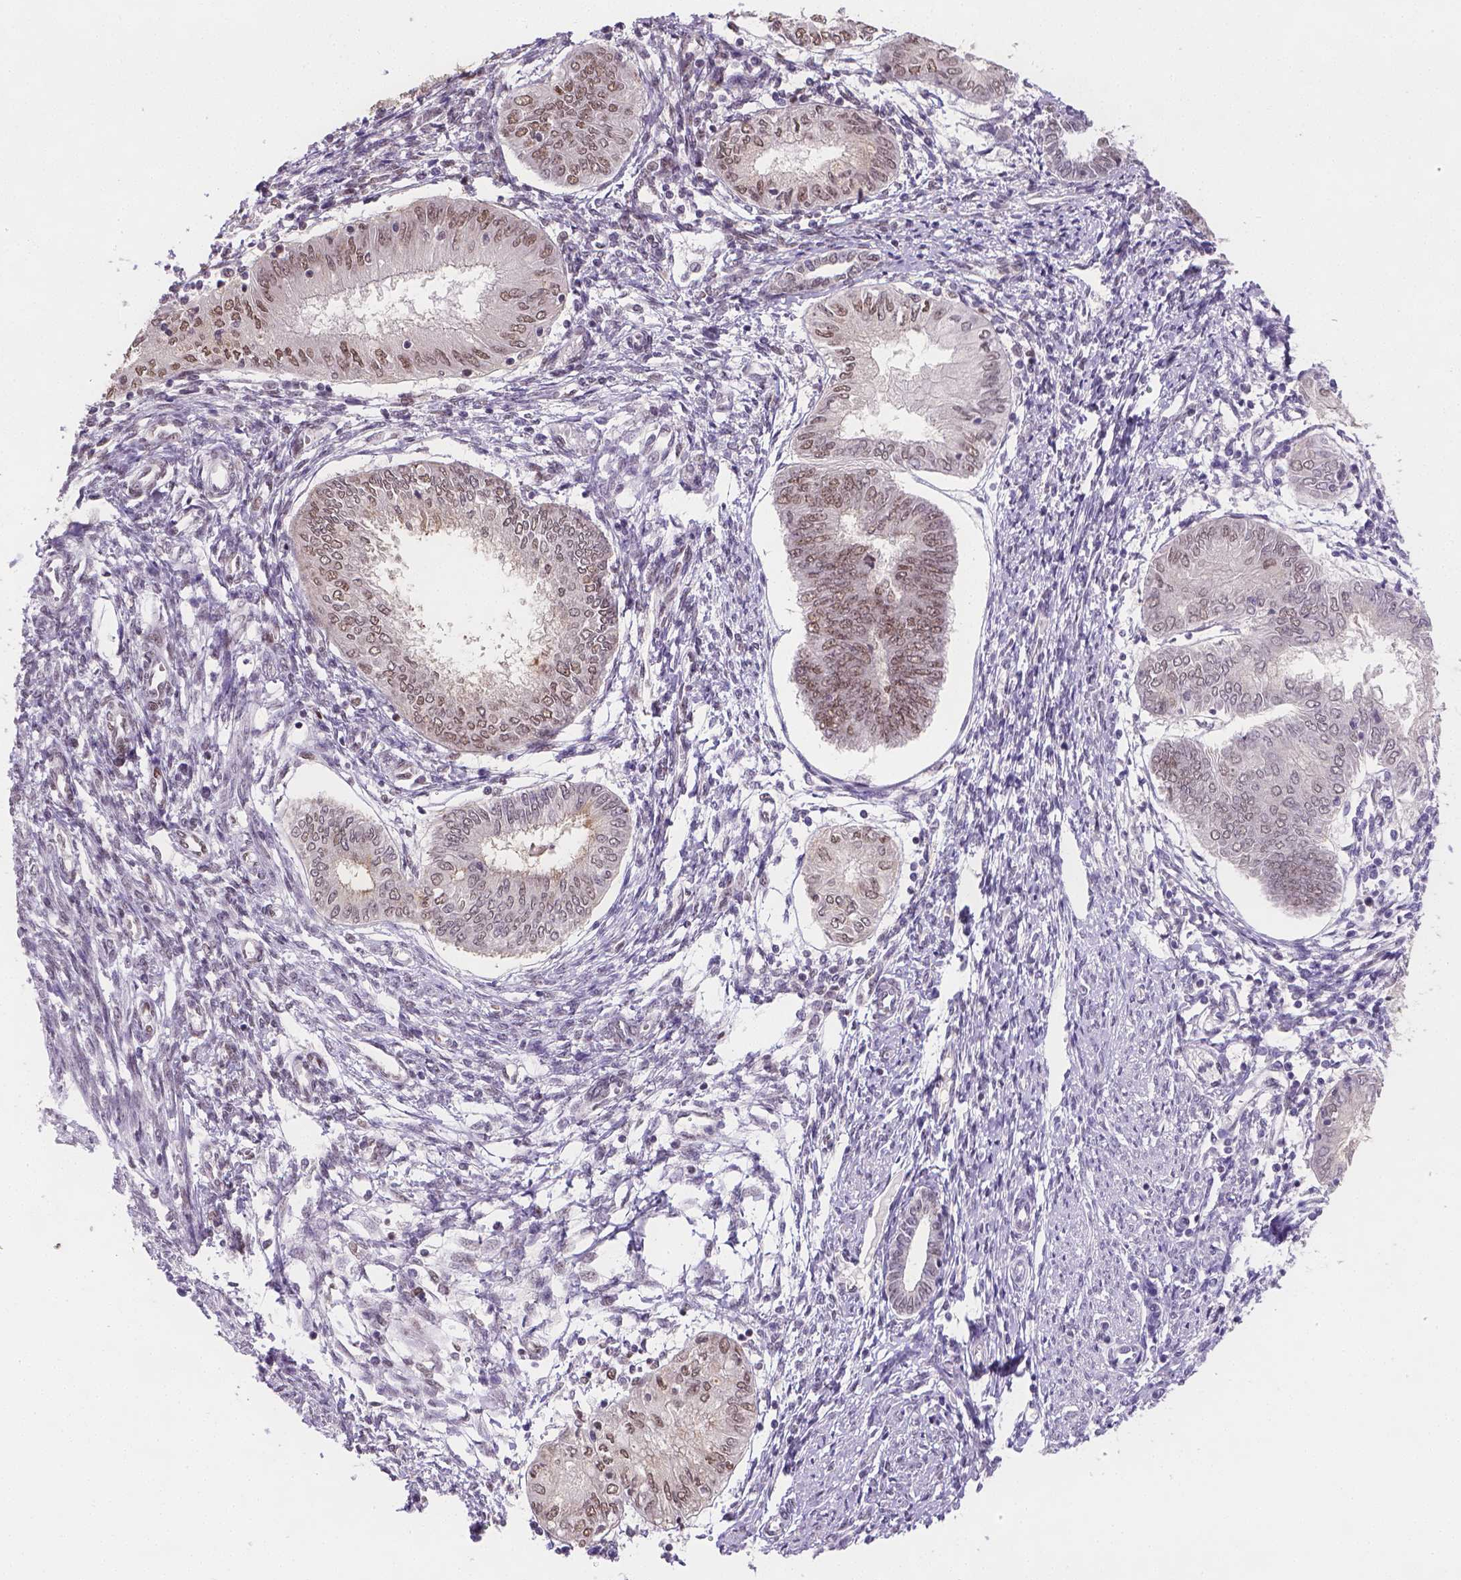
{"staining": {"intensity": "weak", "quantity": ">75%", "location": "nuclear"}, "tissue": "endometrial cancer", "cell_type": "Tumor cells", "image_type": "cancer", "snomed": [{"axis": "morphology", "description": "Adenocarcinoma, NOS"}, {"axis": "topography", "description": "Endometrium"}], "caption": "Brown immunohistochemical staining in endometrial cancer shows weak nuclear expression in about >75% of tumor cells. (IHC, brightfield microscopy, high magnification).", "gene": "FANCE", "patient": {"sex": "female", "age": 68}}